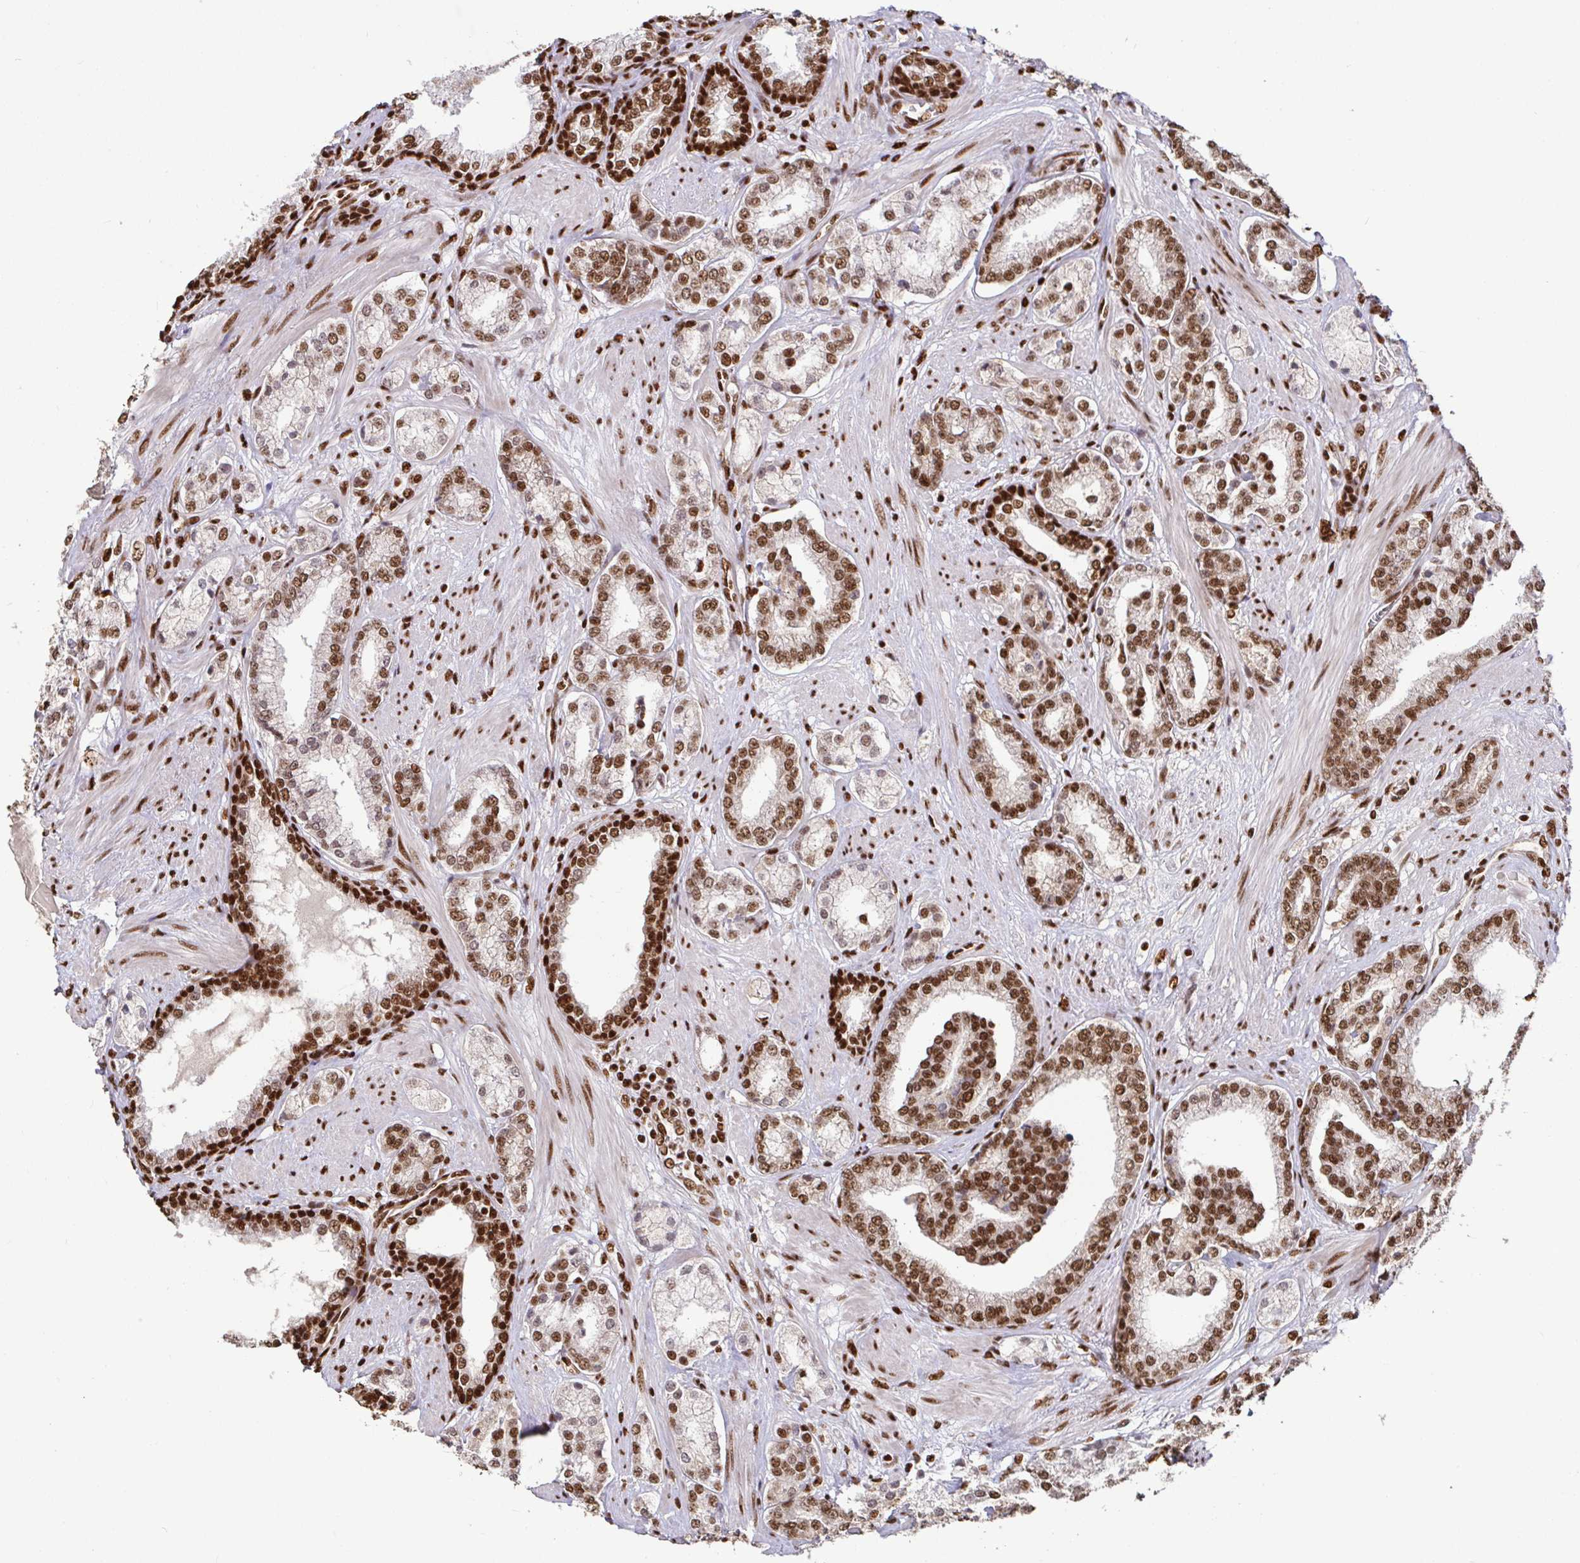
{"staining": {"intensity": "strong", "quantity": ">75%", "location": "nuclear"}, "tissue": "prostate cancer", "cell_type": "Tumor cells", "image_type": "cancer", "snomed": [{"axis": "morphology", "description": "Adenocarcinoma, High grade"}, {"axis": "topography", "description": "Prostate"}], "caption": "A brown stain labels strong nuclear positivity of a protein in prostate cancer (high-grade adenocarcinoma) tumor cells.", "gene": "SP3", "patient": {"sex": "male", "age": 62}}